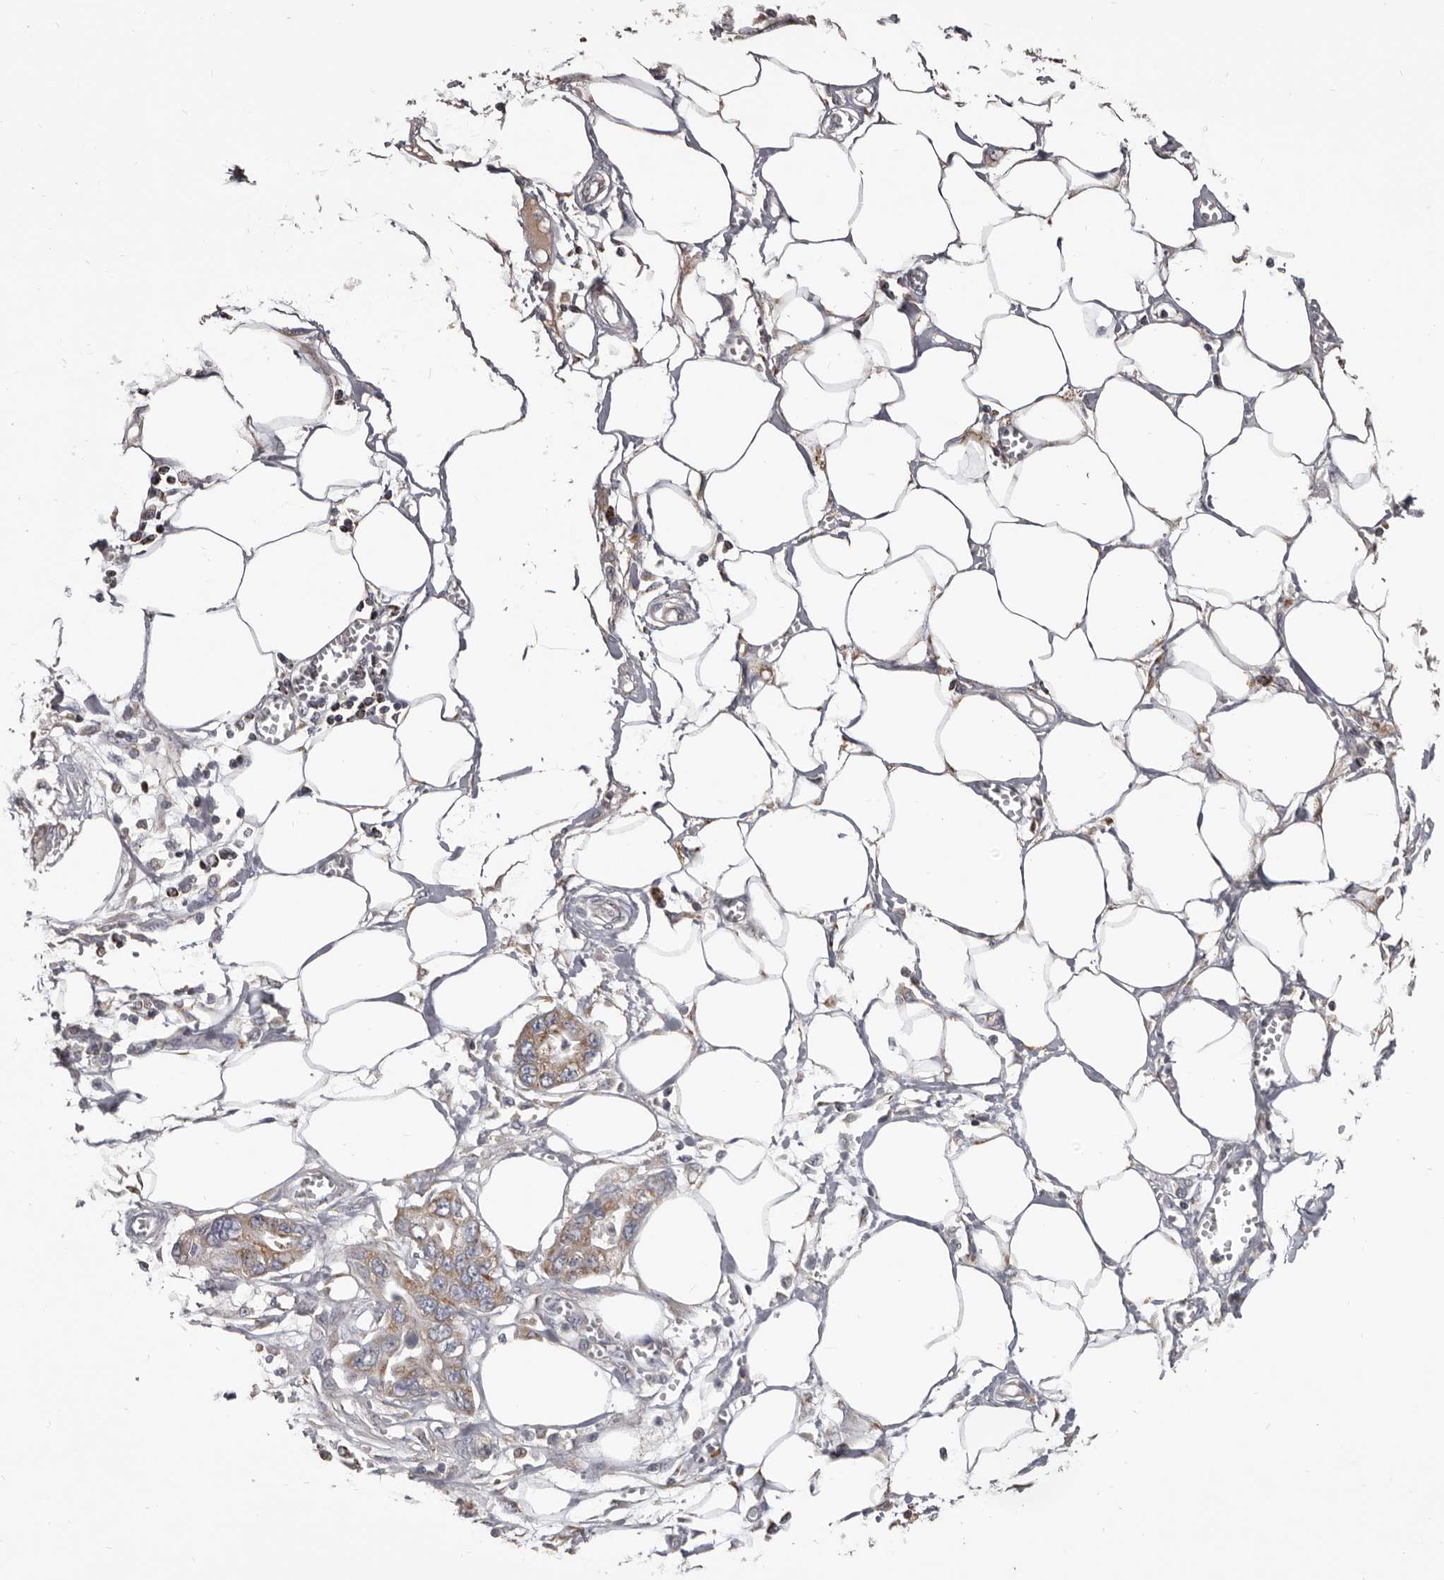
{"staining": {"intensity": "moderate", "quantity": ">75%", "location": "cytoplasmic/membranous"}, "tissue": "pancreatic cancer", "cell_type": "Tumor cells", "image_type": "cancer", "snomed": [{"axis": "morphology", "description": "Adenocarcinoma, NOS"}, {"axis": "topography", "description": "Pancreas"}], "caption": "DAB (3,3'-diaminobenzidine) immunohistochemical staining of pancreatic cancer exhibits moderate cytoplasmic/membranous protein positivity in about >75% of tumor cells.", "gene": "ALDH5A1", "patient": {"sex": "male", "age": 56}}